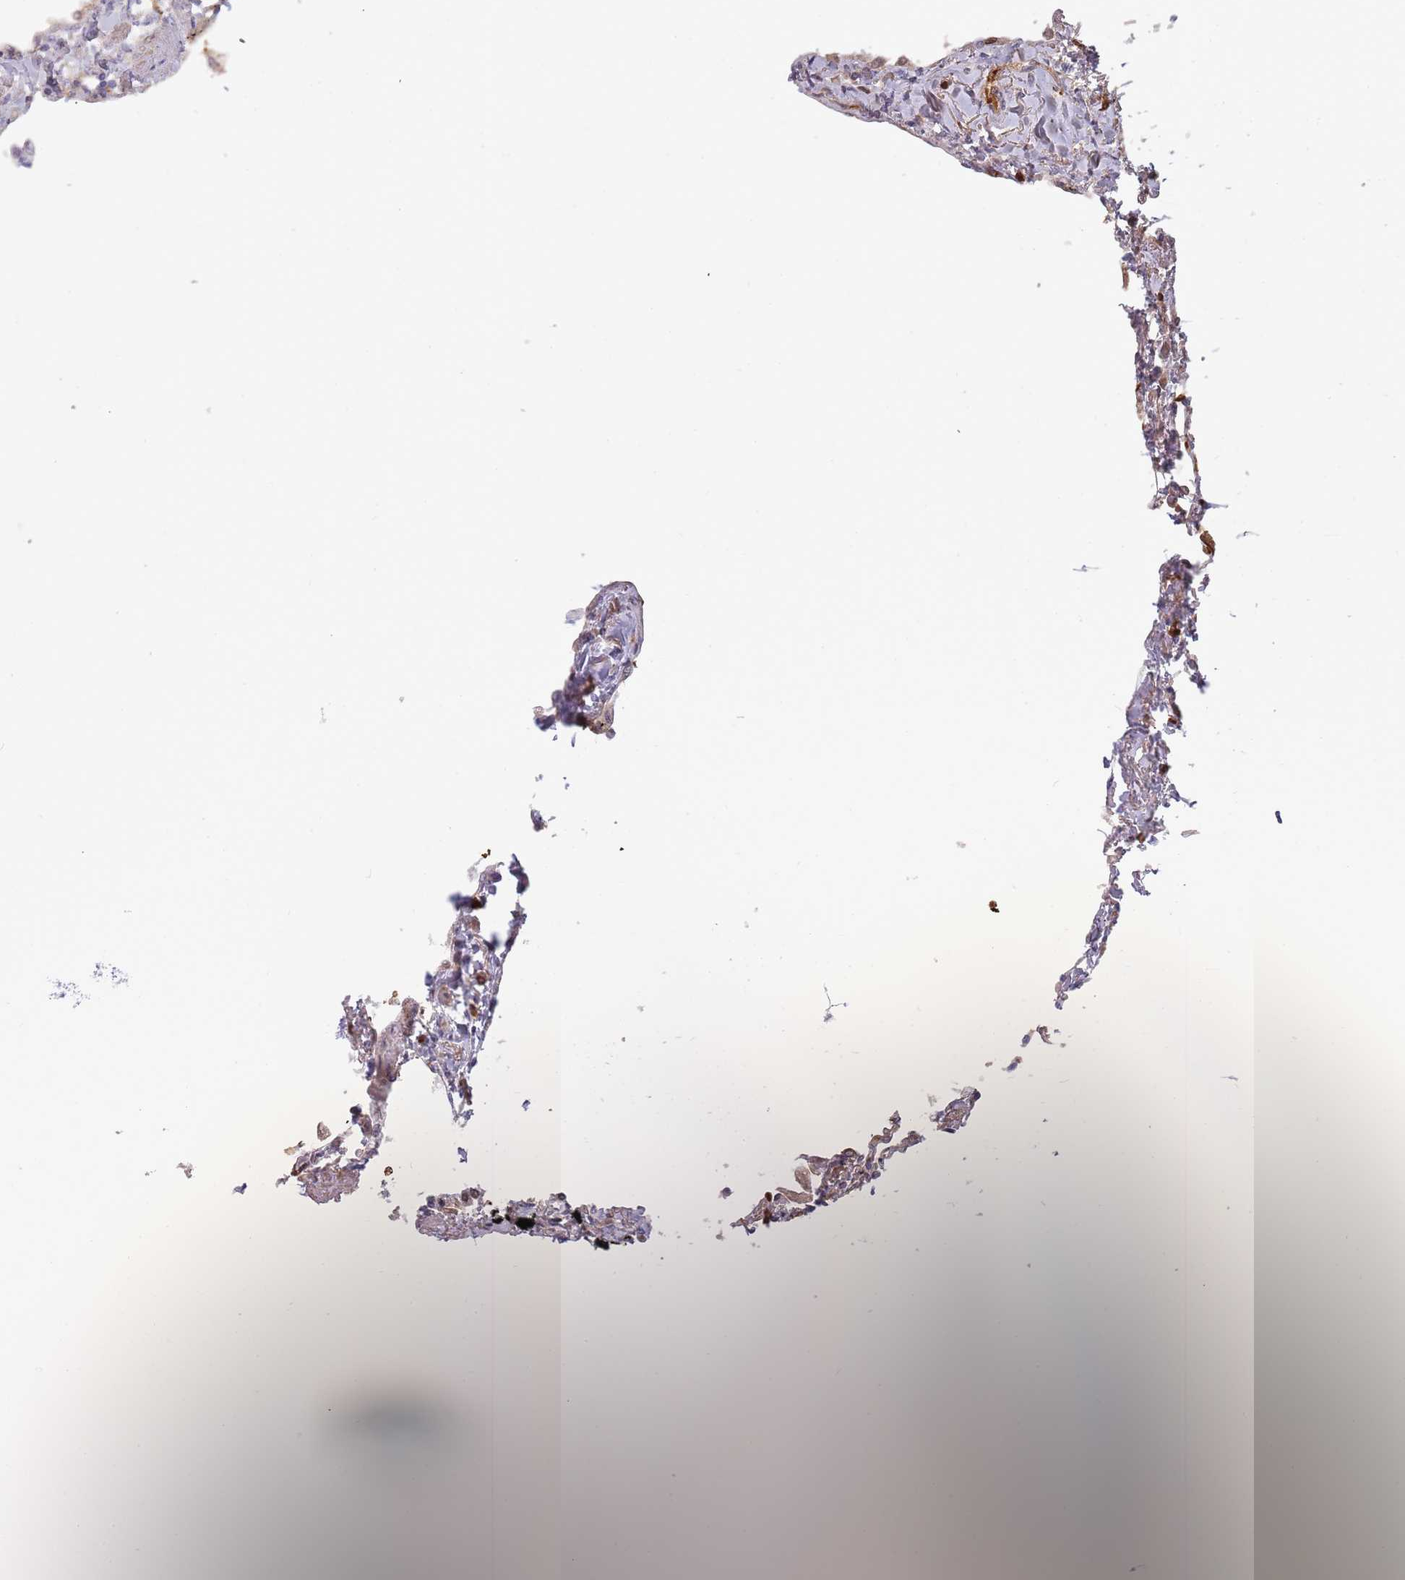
{"staining": {"intensity": "negative", "quantity": "none", "location": "none"}, "tissue": "lung", "cell_type": "Alveolar cells", "image_type": "normal", "snomed": [{"axis": "morphology", "description": "Normal tissue, NOS"}, {"axis": "topography", "description": "Lung"}], "caption": "Micrograph shows no protein expression in alveolar cells of normal lung. (Stains: DAB (3,3'-diaminobenzidine) immunohistochemistry (IHC) with hematoxylin counter stain, Microscopy: brightfield microscopy at high magnification).", "gene": "LYPD6B", "patient": {"sex": "female", "age": 67}}